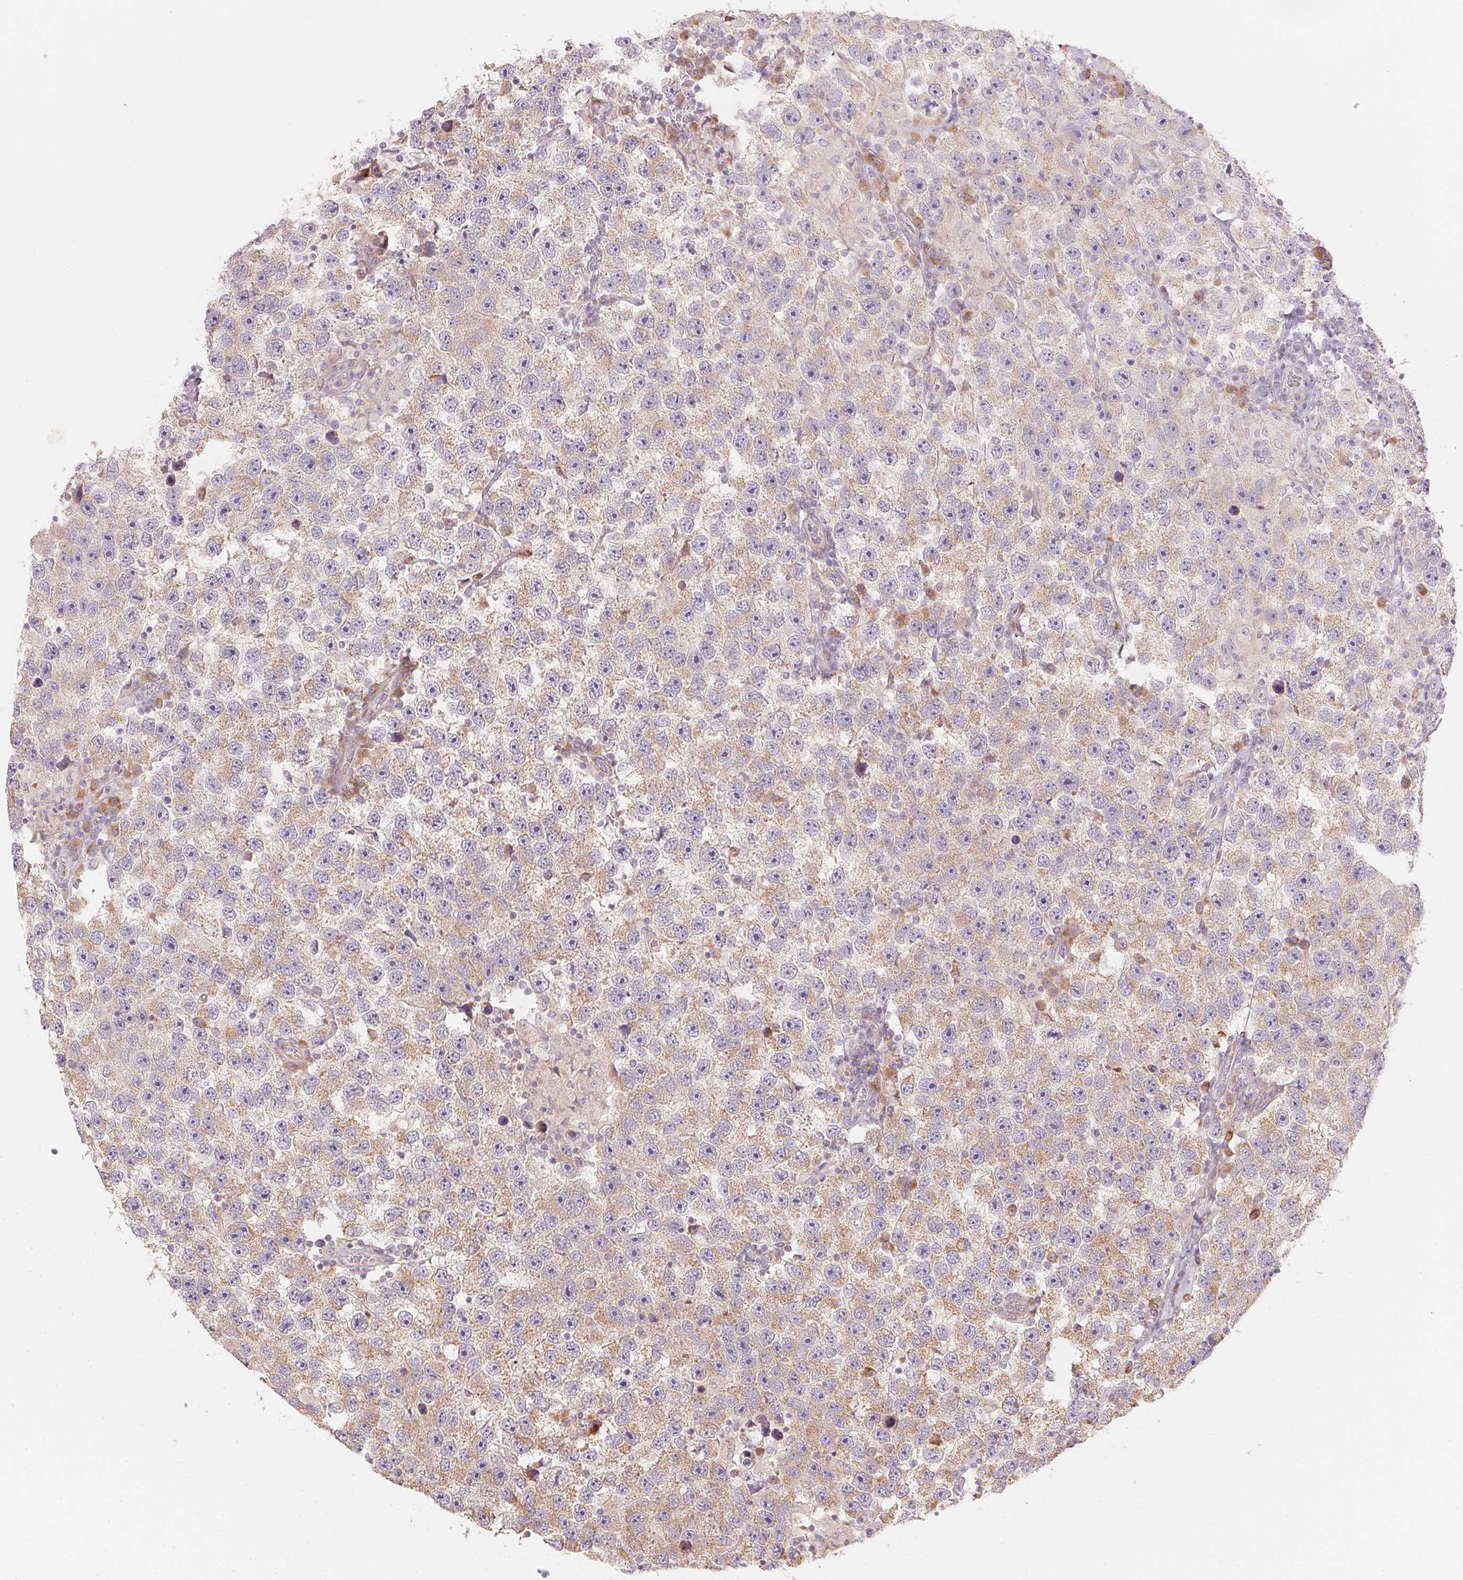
{"staining": {"intensity": "weak", "quantity": "25%-75%", "location": "cytoplasmic/membranous"}, "tissue": "testis cancer", "cell_type": "Tumor cells", "image_type": "cancer", "snomed": [{"axis": "morphology", "description": "Seminoma, NOS"}, {"axis": "topography", "description": "Testis"}], "caption": "Protein expression analysis of testis seminoma reveals weak cytoplasmic/membranous staining in about 25%-75% of tumor cells.", "gene": "BLOC1S2", "patient": {"sex": "male", "age": 26}}